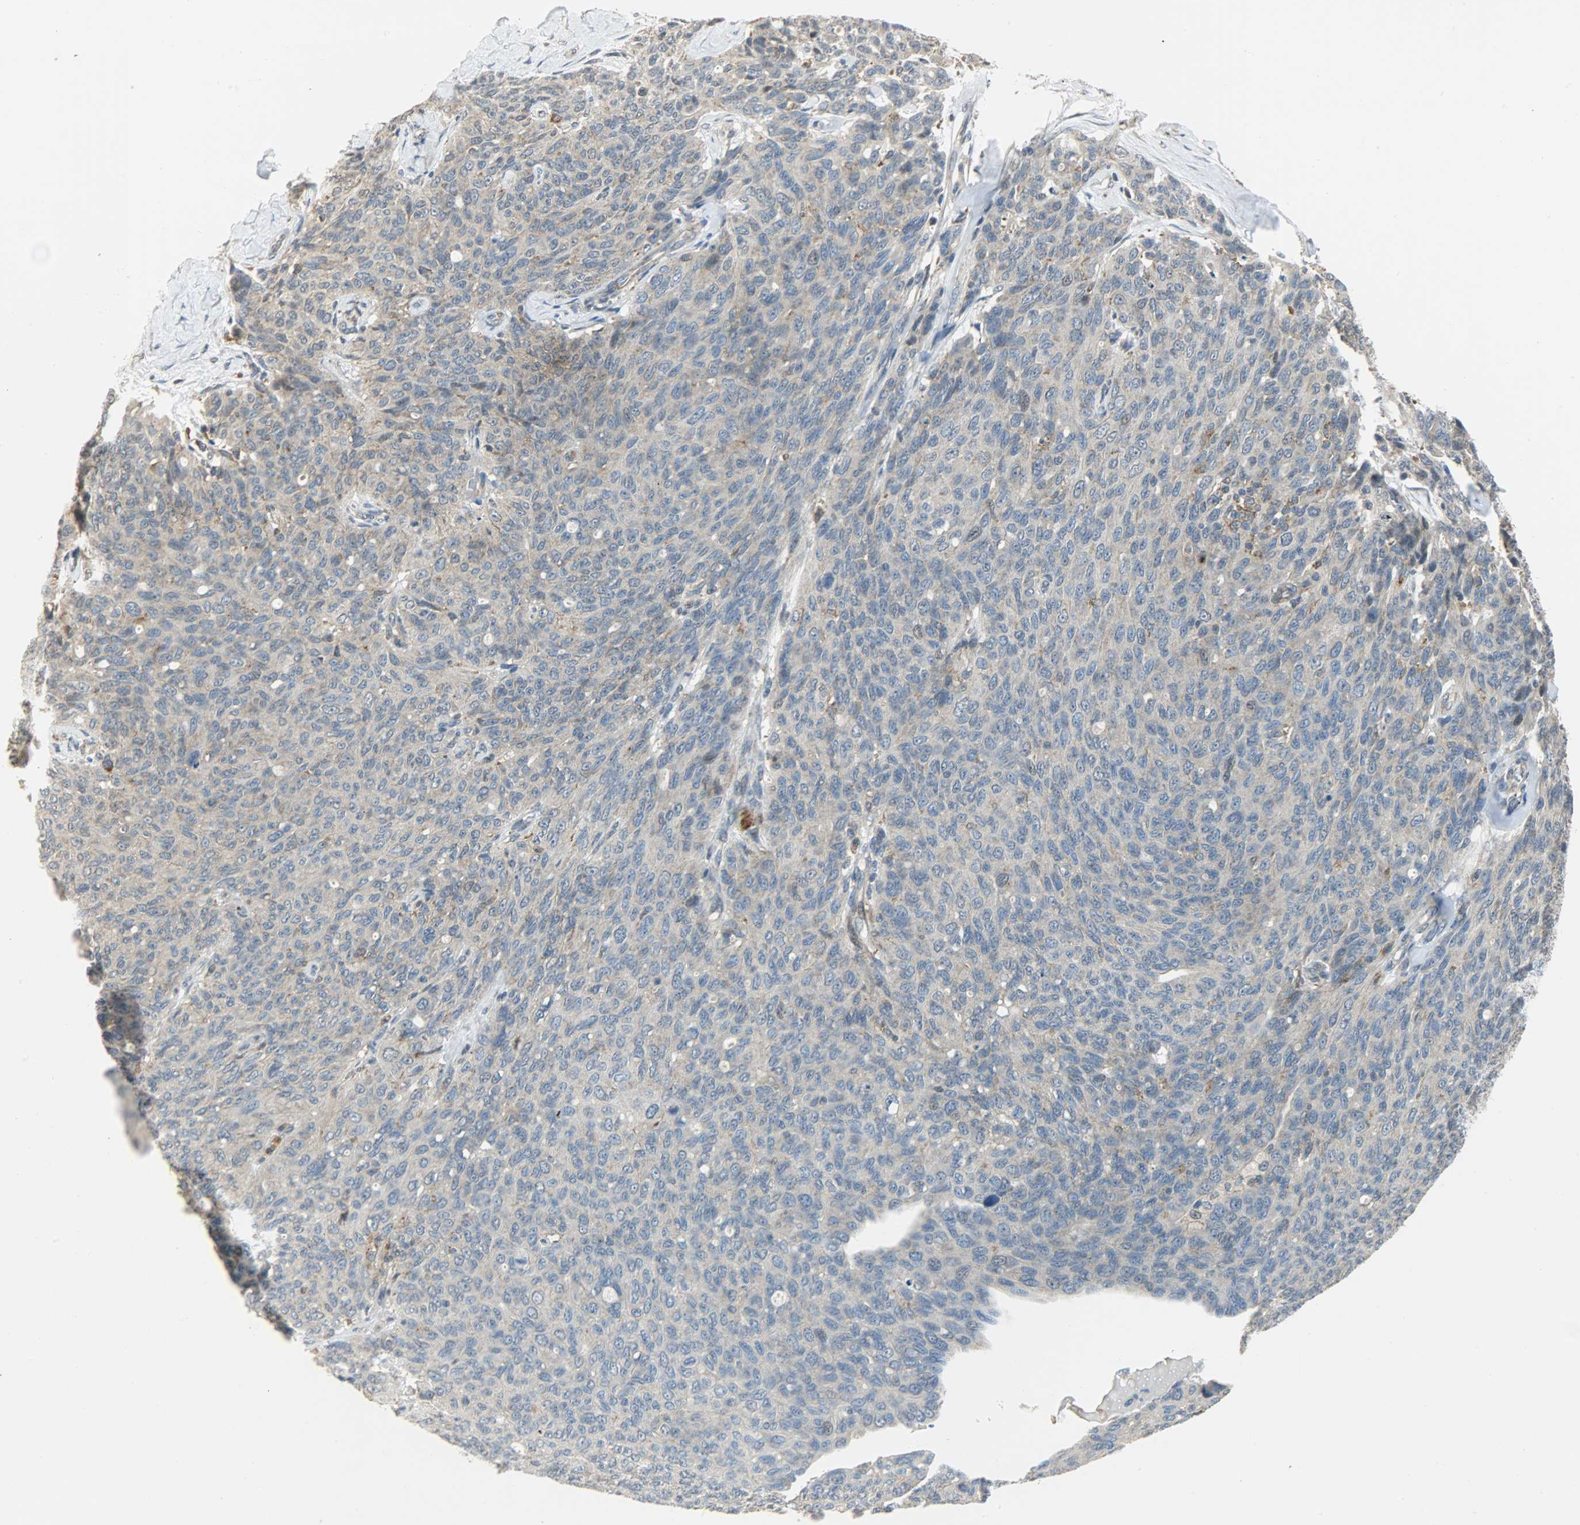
{"staining": {"intensity": "weak", "quantity": ">75%", "location": "cytoplasmic/membranous"}, "tissue": "ovarian cancer", "cell_type": "Tumor cells", "image_type": "cancer", "snomed": [{"axis": "morphology", "description": "Carcinoma, endometroid"}, {"axis": "topography", "description": "Ovary"}], "caption": "Immunohistochemistry (IHC) micrograph of ovarian cancer (endometroid carcinoma) stained for a protein (brown), which reveals low levels of weak cytoplasmic/membranous staining in about >75% of tumor cells.", "gene": "GIT2", "patient": {"sex": "female", "age": 60}}